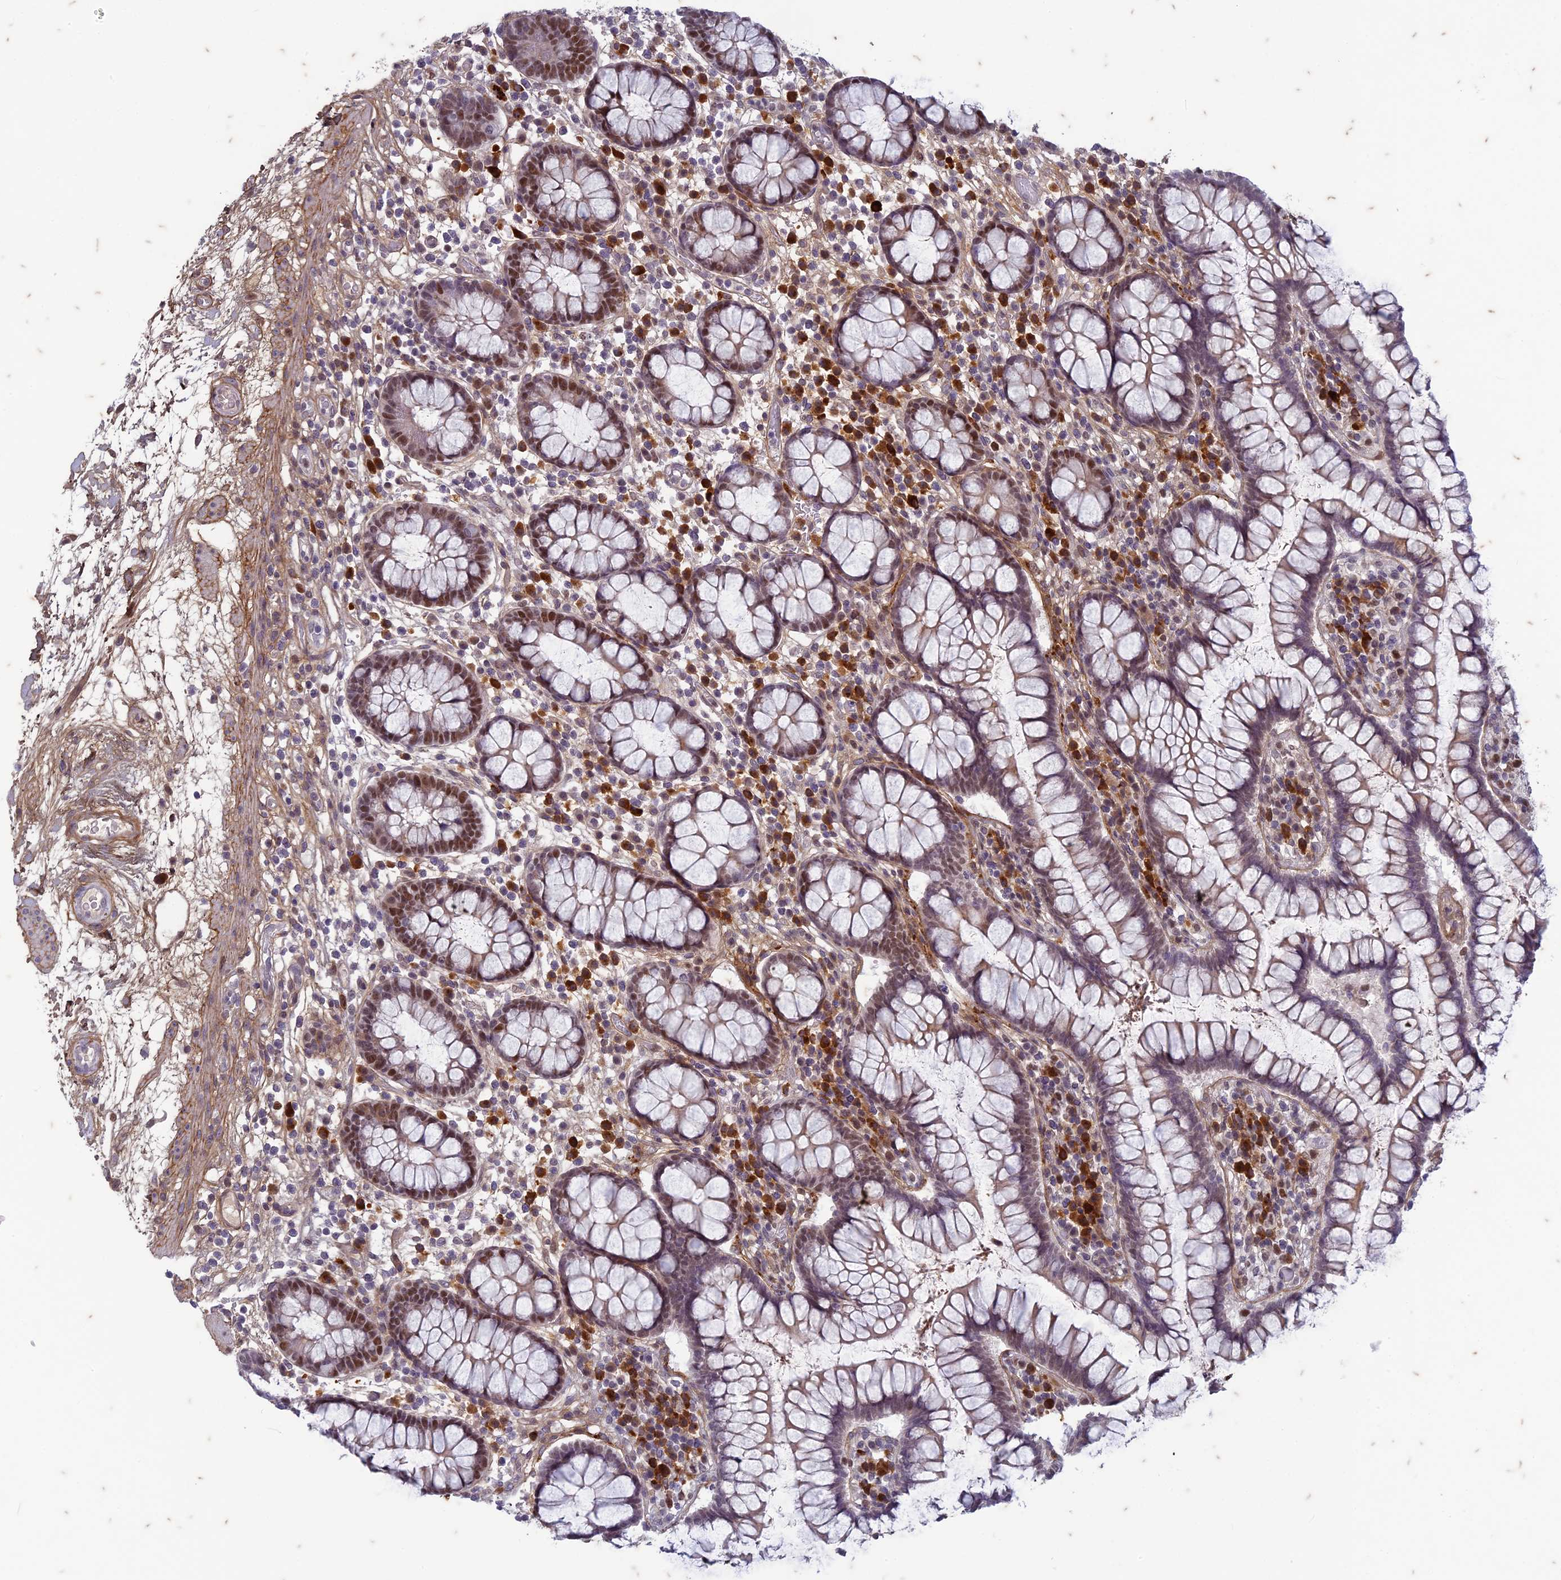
{"staining": {"intensity": "moderate", "quantity": "<25%", "location": "cytoplasmic/membranous"}, "tissue": "colon", "cell_type": "Endothelial cells", "image_type": "normal", "snomed": [{"axis": "morphology", "description": "Normal tissue, NOS"}, {"axis": "topography", "description": "Colon"}], "caption": "Protein staining shows moderate cytoplasmic/membranous positivity in approximately <25% of endothelial cells in benign colon.", "gene": "PABPN1L", "patient": {"sex": "female", "age": 79}}